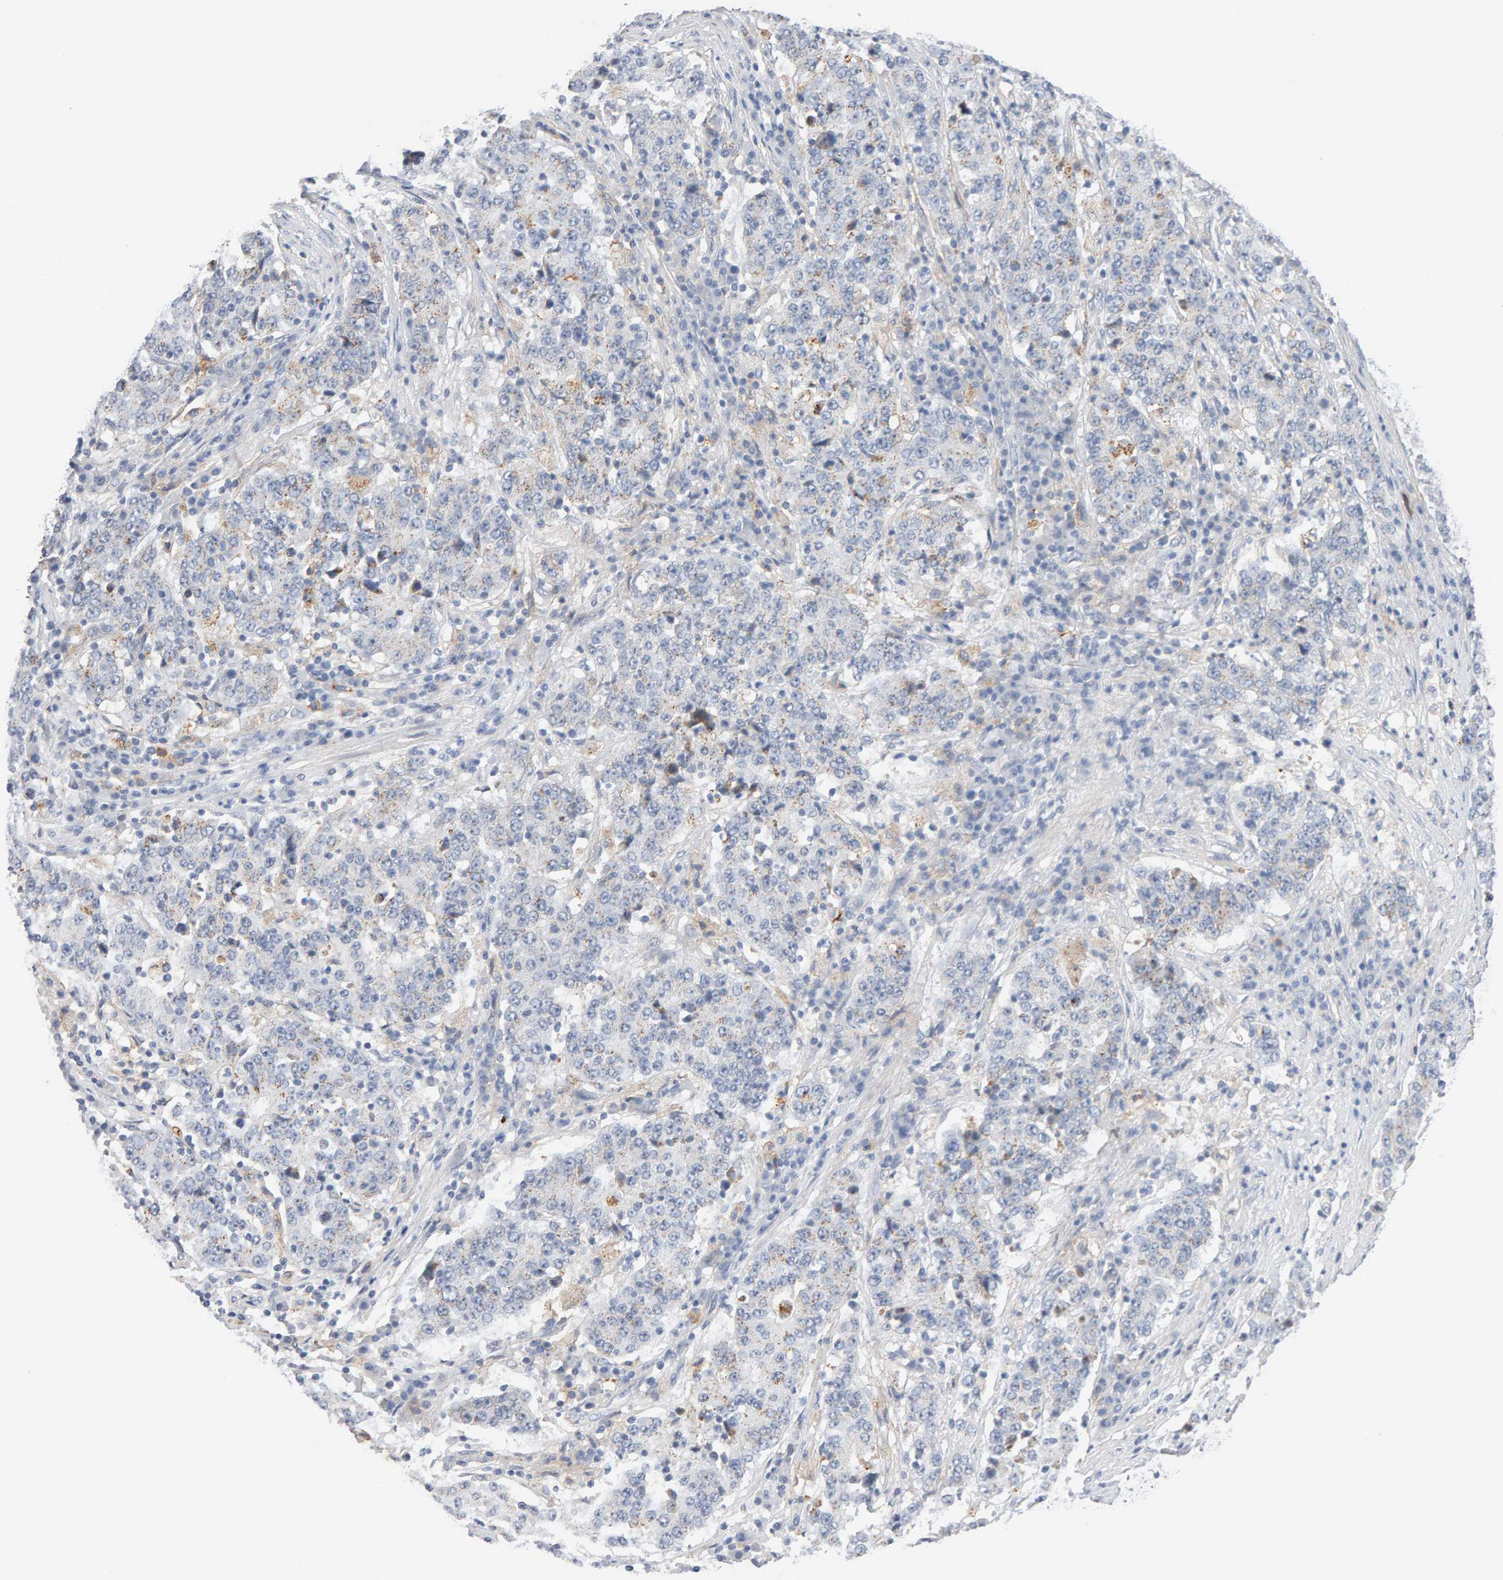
{"staining": {"intensity": "negative", "quantity": "none", "location": "none"}, "tissue": "stomach cancer", "cell_type": "Tumor cells", "image_type": "cancer", "snomed": [{"axis": "morphology", "description": "Adenocarcinoma, NOS"}, {"axis": "topography", "description": "Stomach"}], "caption": "High power microscopy histopathology image of an immunohistochemistry (IHC) photomicrograph of stomach cancer (adenocarcinoma), revealing no significant staining in tumor cells.", "gene": "METRNL", "patient": {"sex": "male", "age": 59}}